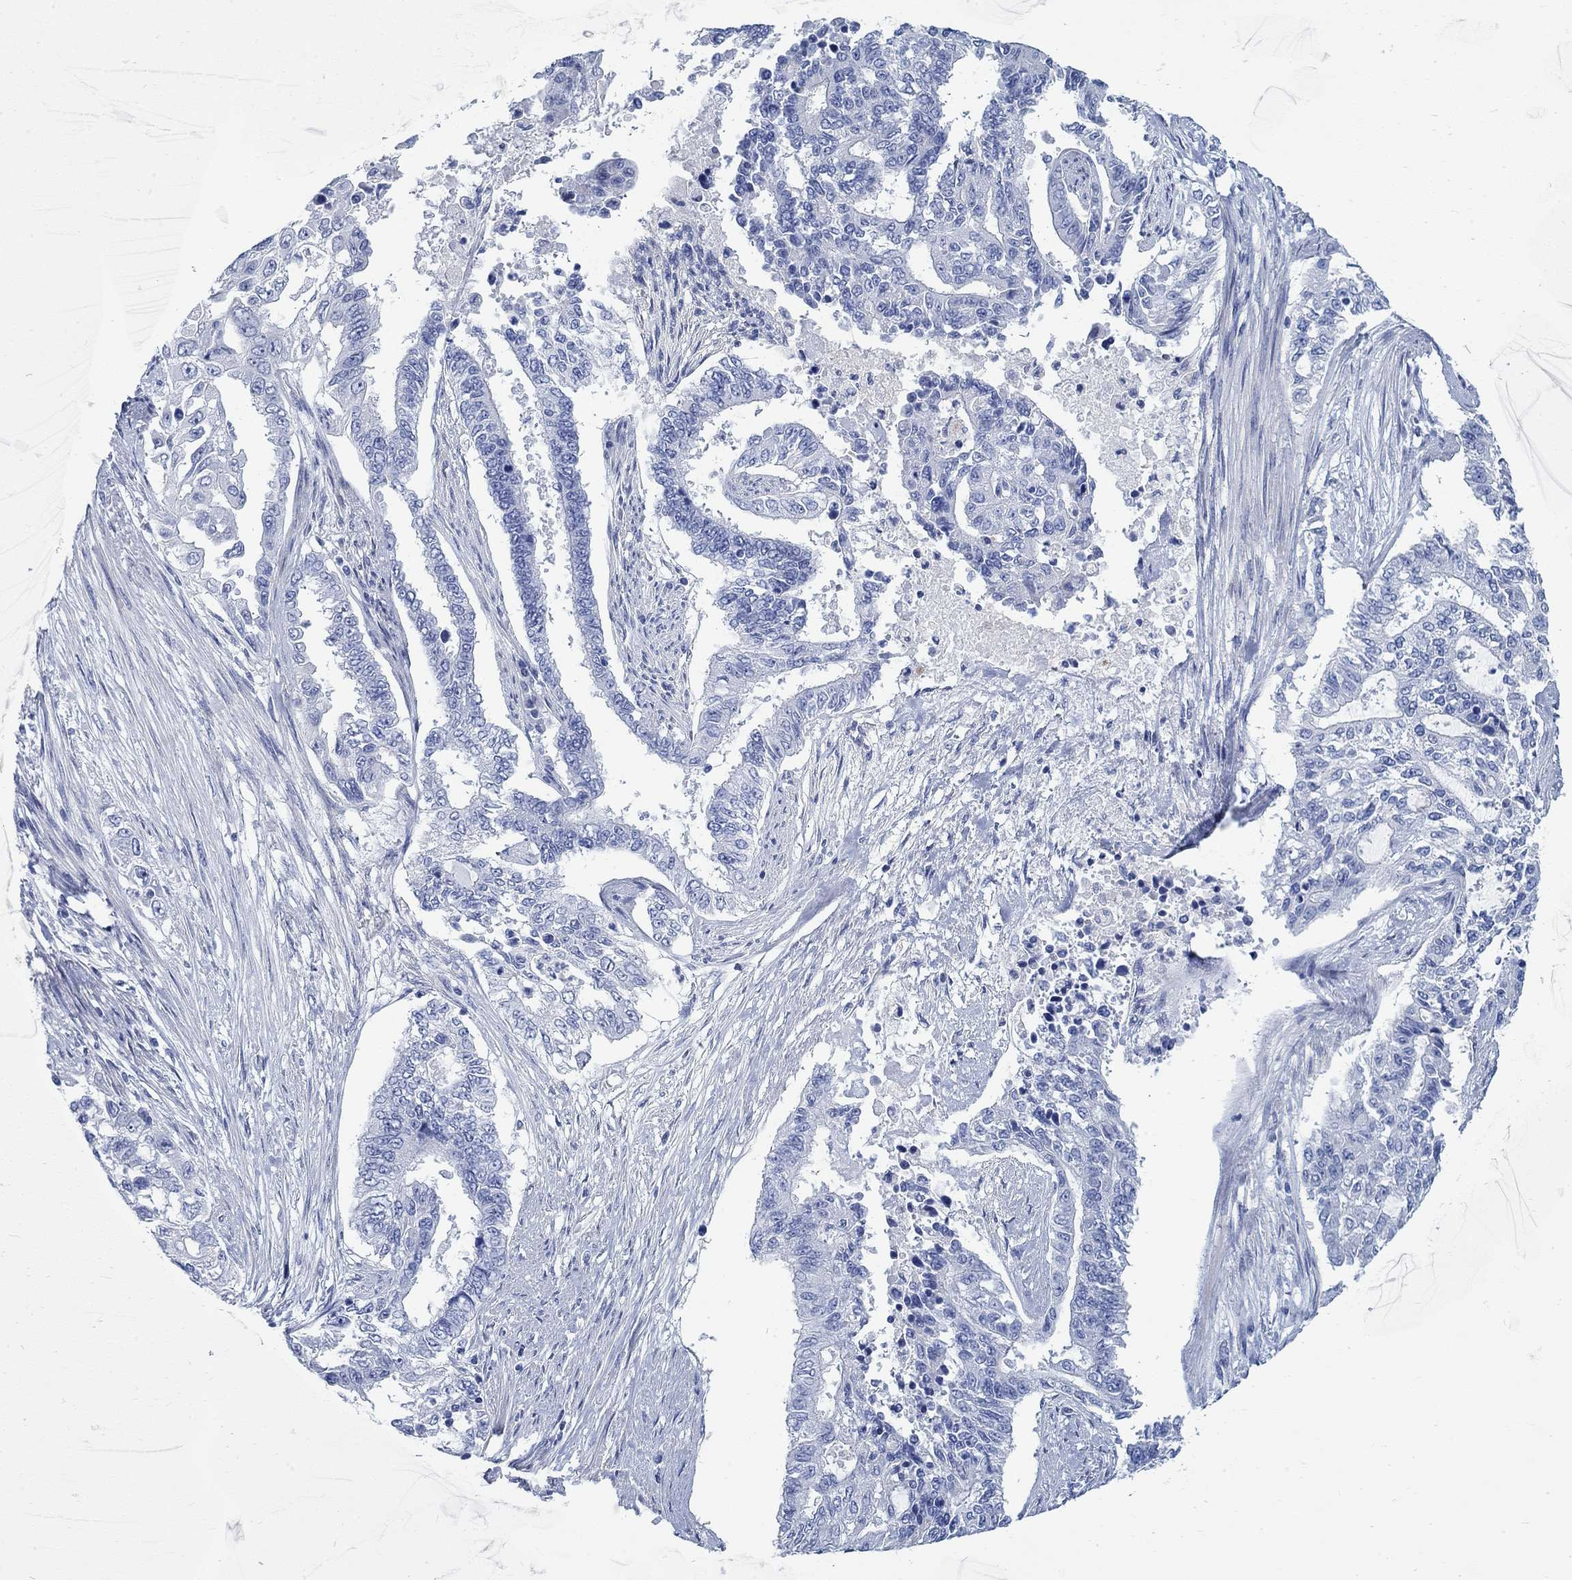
{"staining": {"intensity": "negative", "quantity": "none", "location": "none"}, "tissue": "endometrial cancer", "cell_type": "Tumor cells", "image_type": "cancer", "snomed": [{"axis": "morphology", "description": "Adenocarcinoma, NOS"}, {"axis": "topography", "description": "Uterus"}], "caption": "IHC histopathology image of human endometrial cancer stained for a protein (brown), which exhibits no expression in tumor cells.", "gene": "RBM20", "patient": {"sex": "female", "age": 59}}